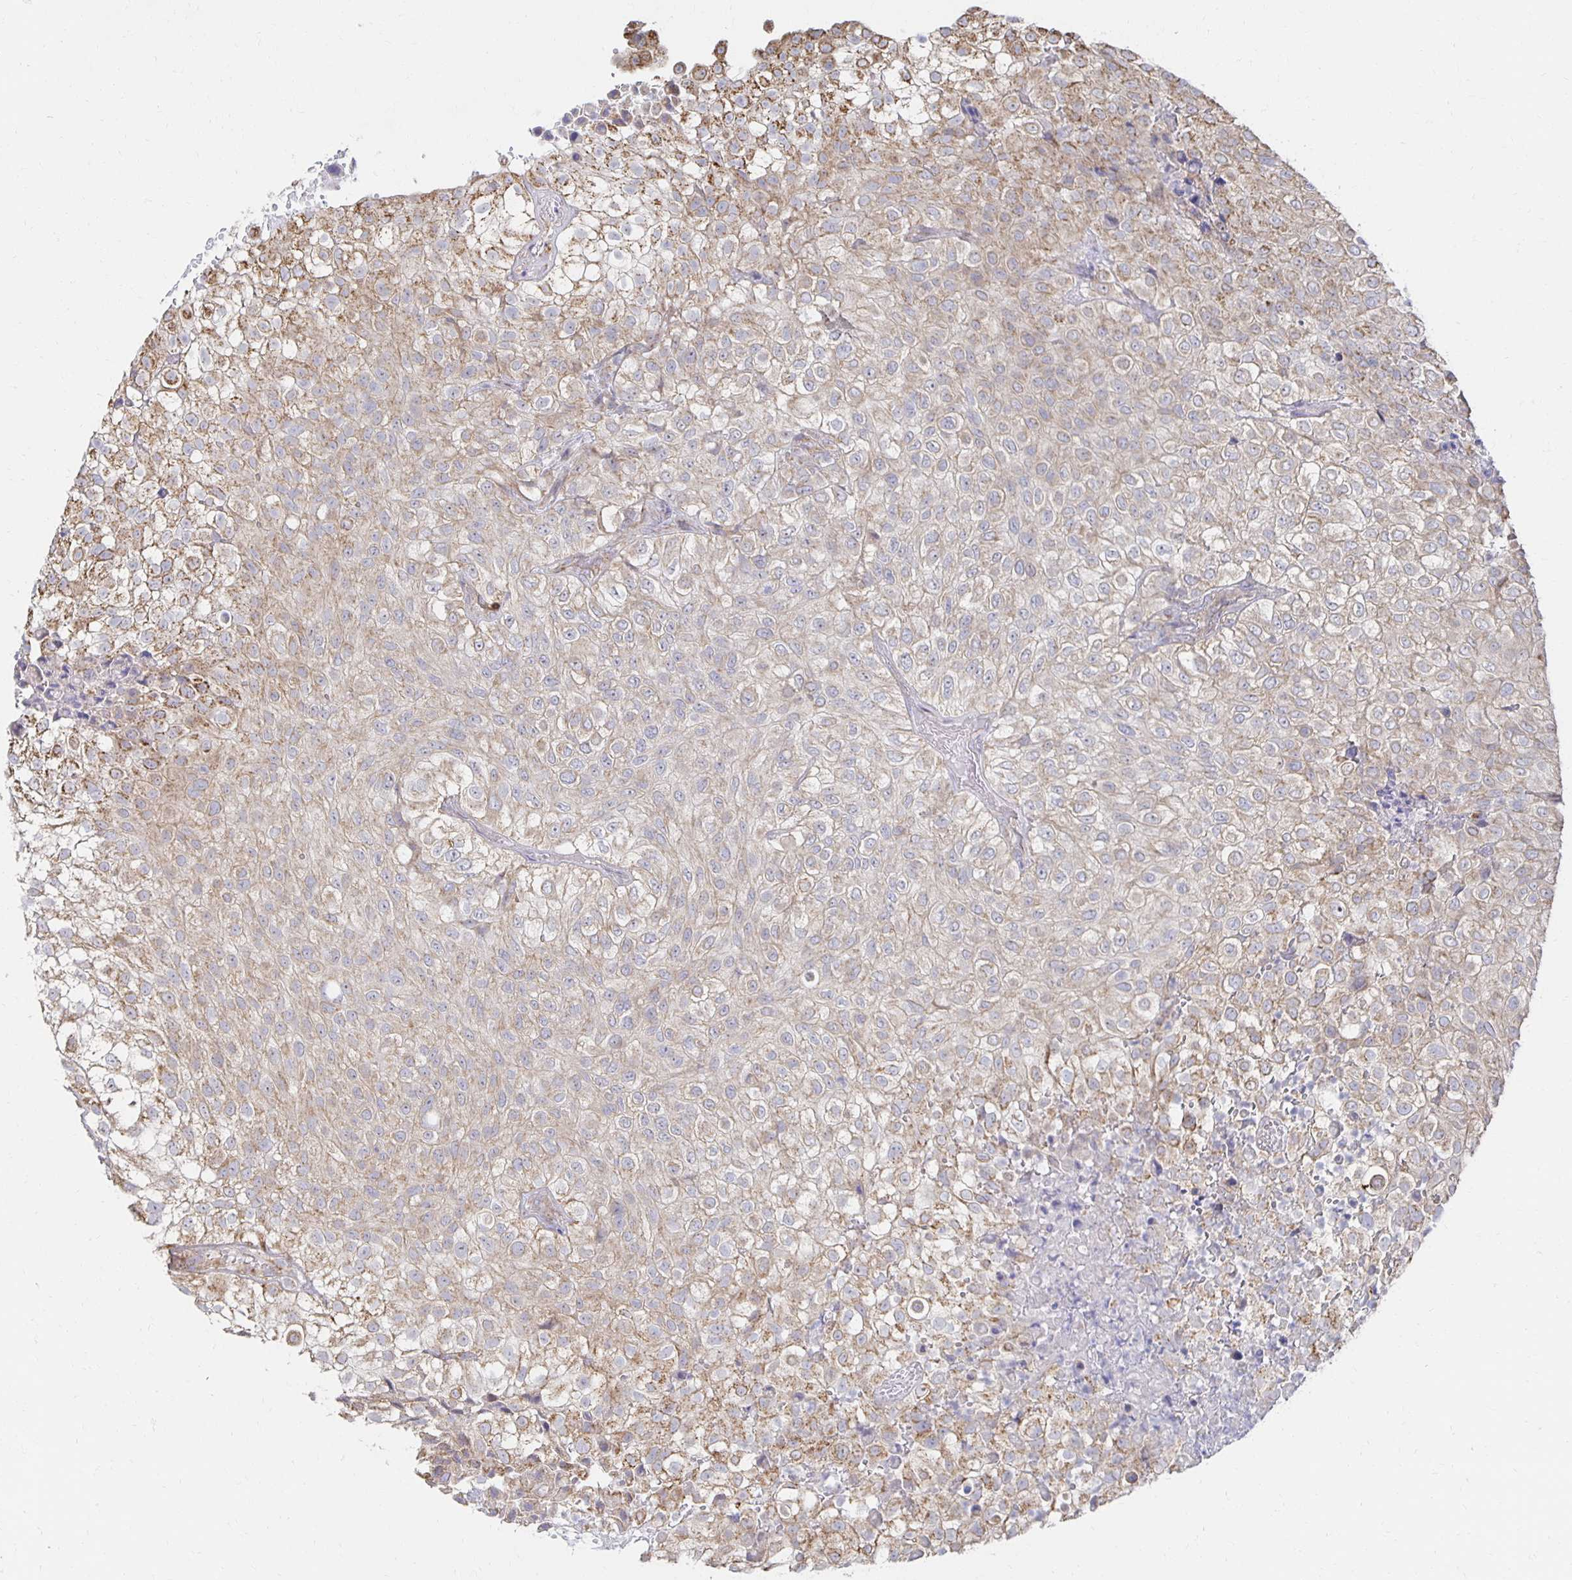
{"staining": {"intensity": "weak", "quantity": "25%-75%", "location": "cytoplasmic/membranous"}, "tissue": "urothelial cancer", "cell_type": "Tumor cells", "image_type": "cancer", "snomed": [{"axis": "morphology", "description": "Urothelial carcinoma, High grade"}, {"axis": "topography", "description": "Urinary bladder"}], "caption": "The histopathology image demonstrates immunohistochemical staining of urothelial carcinoma (high-grade). There is weak cytoplasmic/membranous staining is appreciated in approximately 25%-75% of tumor cells.", "gene": "NKX2-8", "patient": {"sex": "male", "age": 56}}